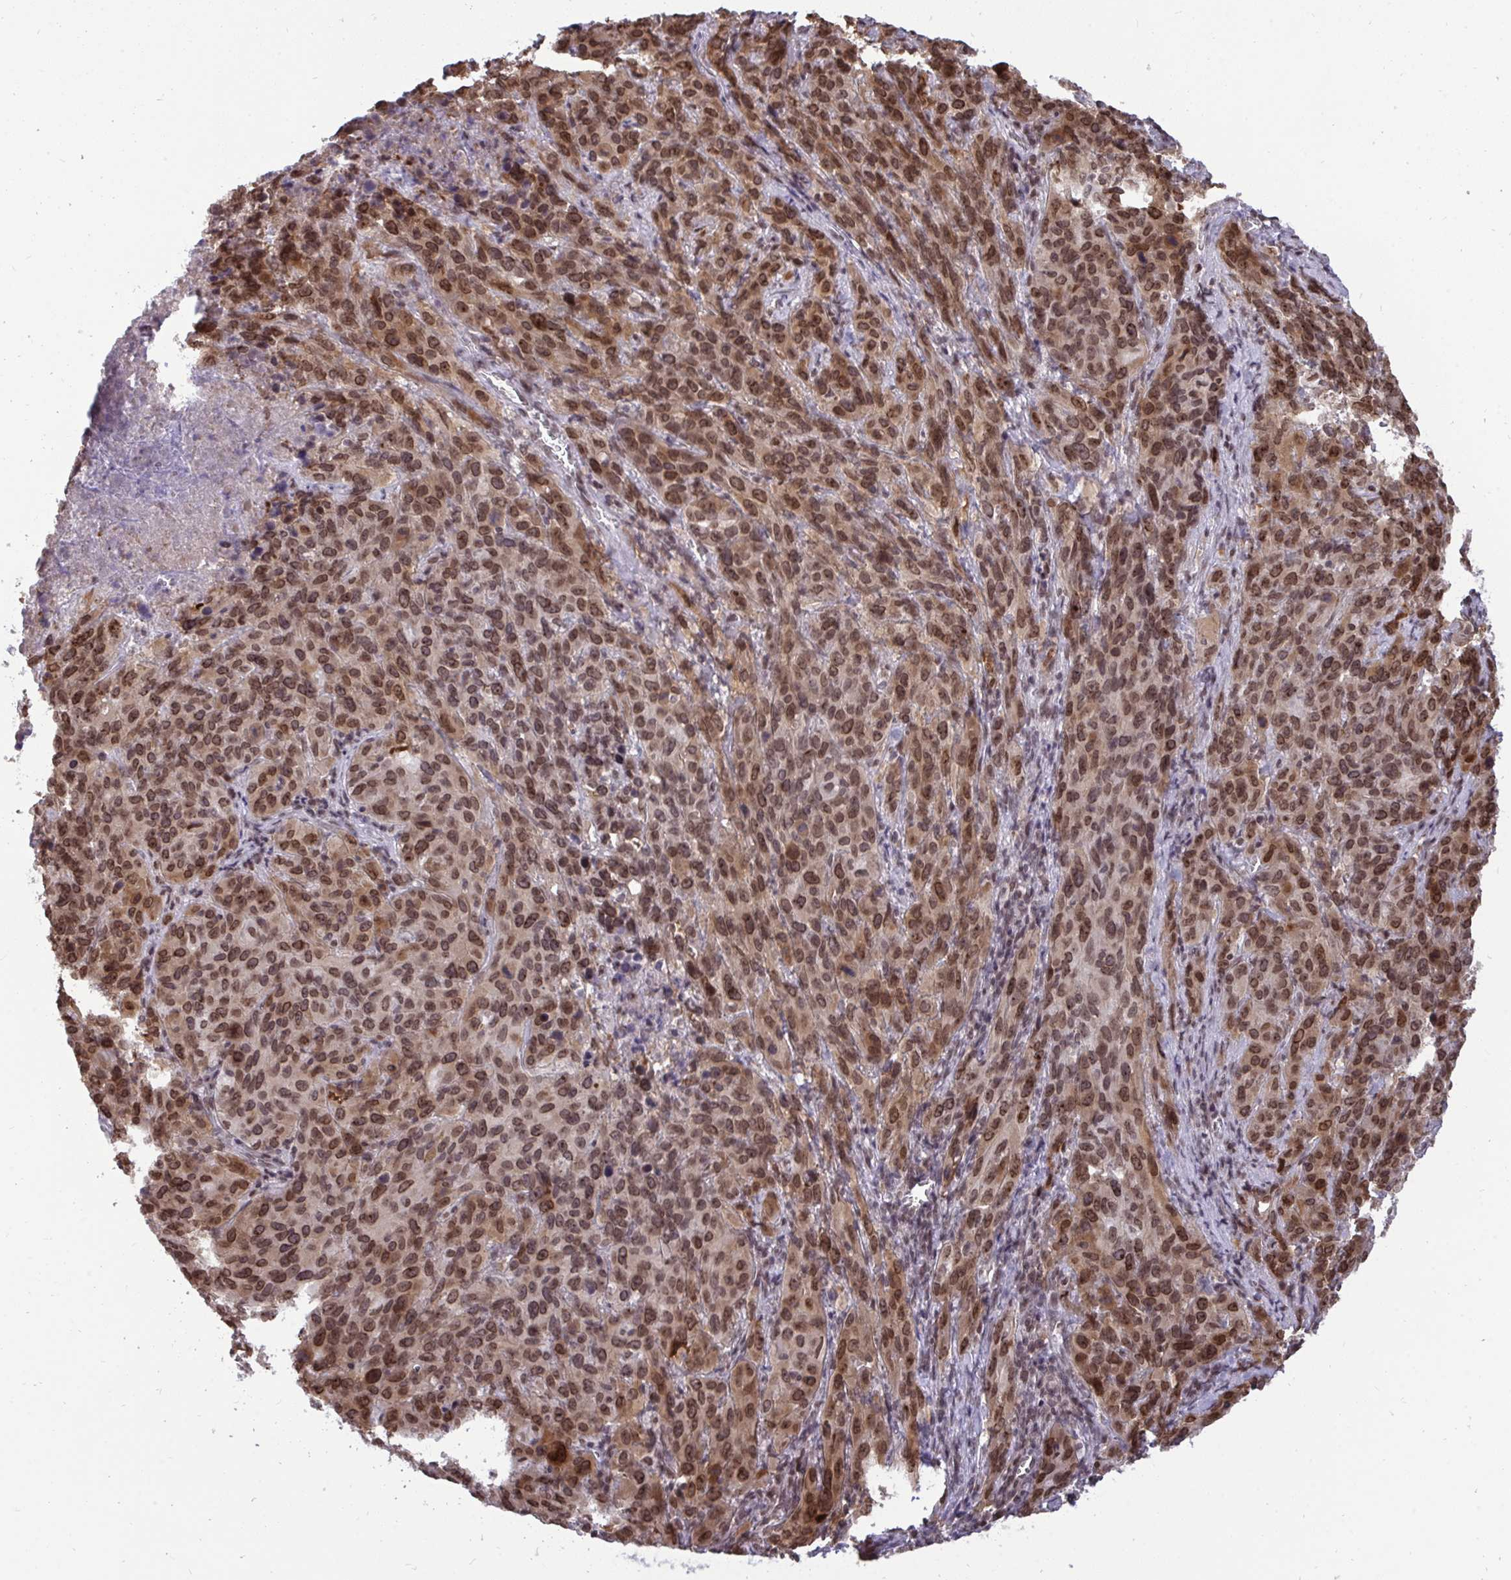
{"staining": {"intensity": "moderate", "quantity": ">75%", "location": "nuclear"}, "tissue": "cervical cancer", "cell_type": "Tumor cells", "image_type": "cancer", "snomed": [{"axis": "morphology", "description": "Squamous cell carcinoma, NOS"}, {"axis": "topography", "description": "Cervix"}], "caption": "Tumor cells display moderate nuclear positivity in approximately >75% of cells in cervical cancer (squamous cell carcinoma). (DAB IHC, brown staining for protein, blue staining for nuclei).", "gene": "JPT1", "patient": {"sex": "female", "age": 51}}